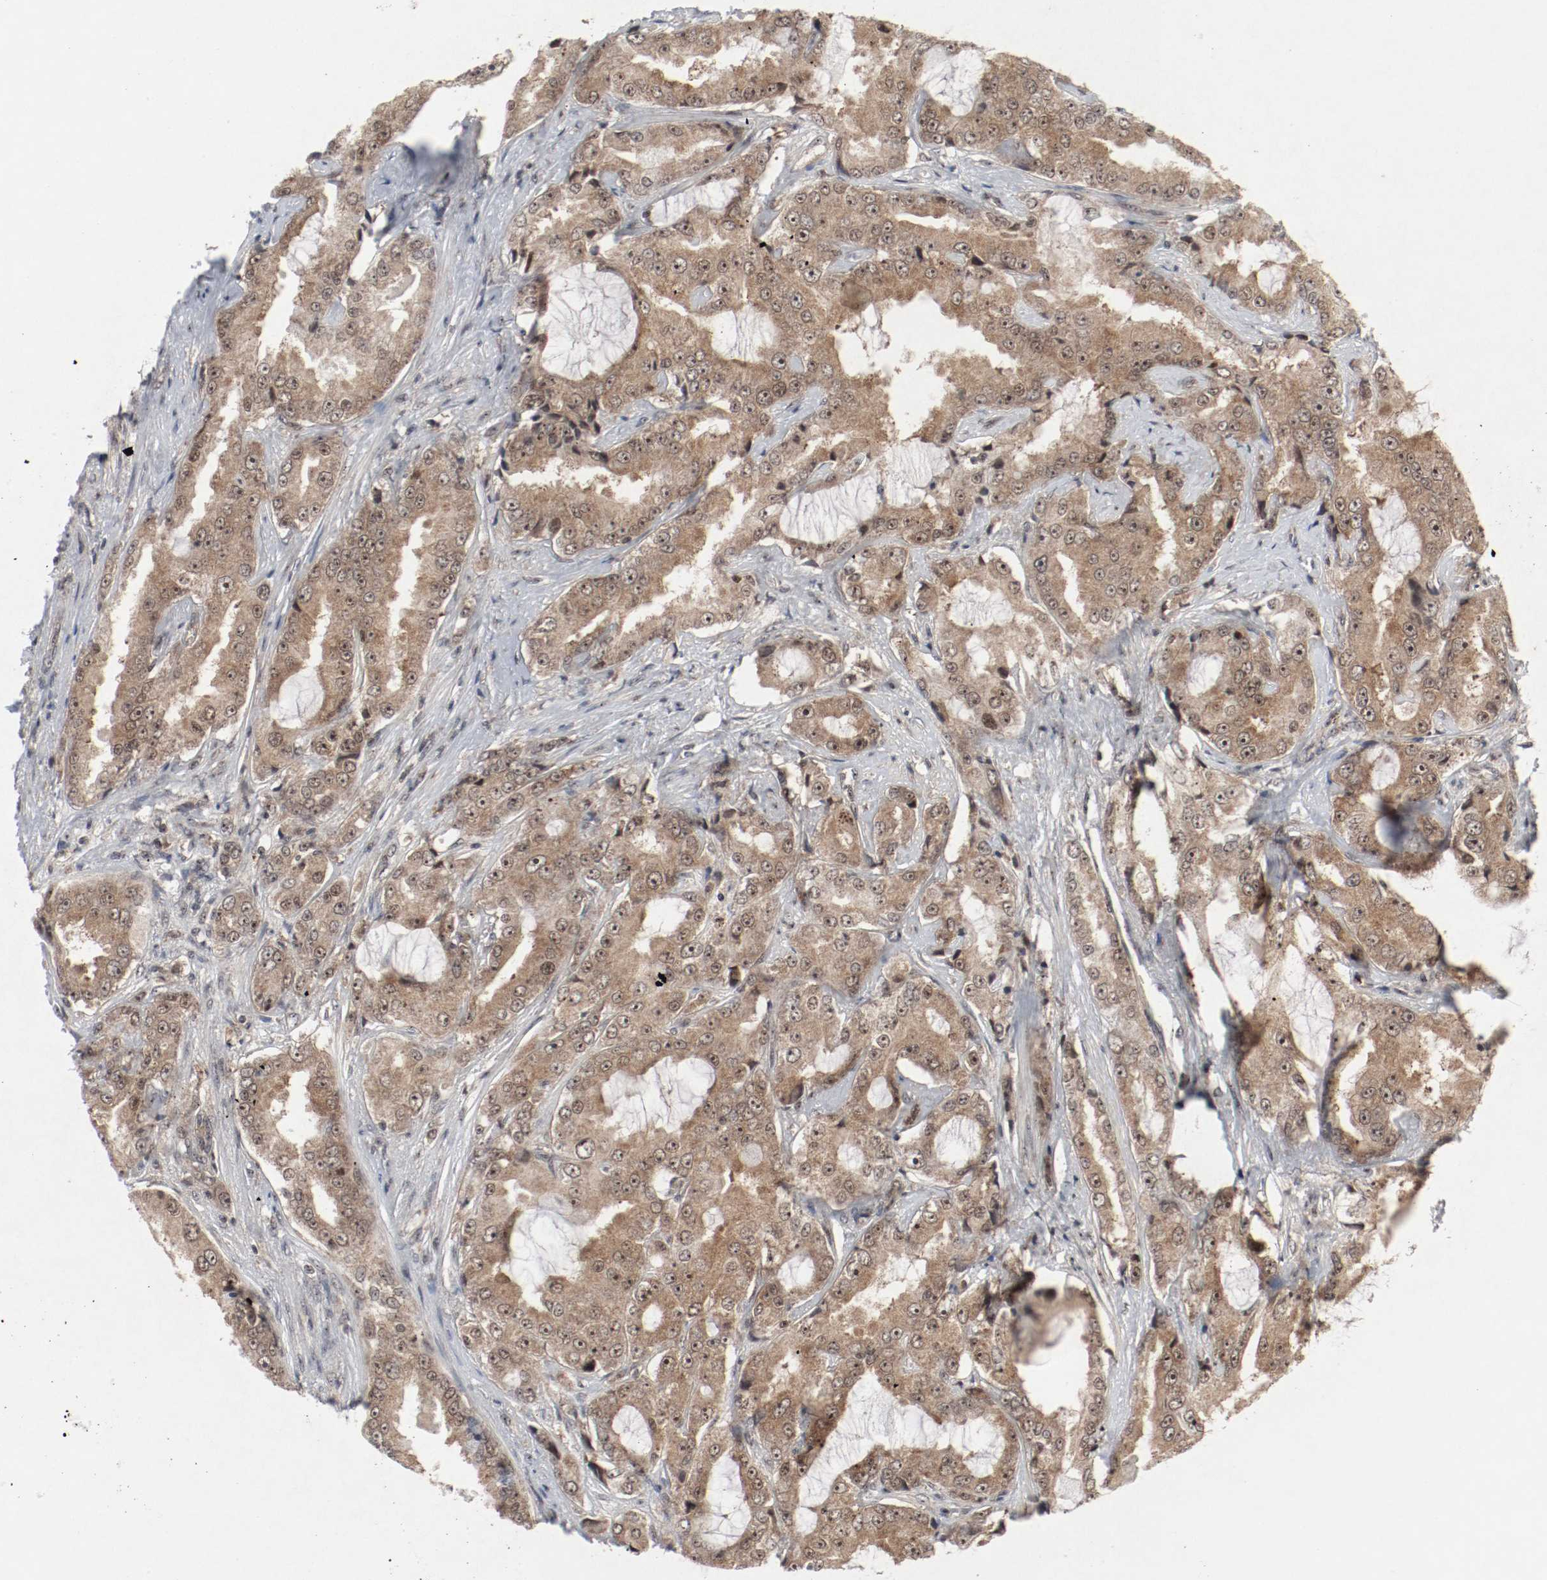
{"staining": {"intensity": "moderate", "quantity": ">75%", "location": "cytoplasmic/membranous,nuclear"}, "tissue": "prostate cancer", "cell_type": "Tumor cells", "image_type": "cancer", "snomed": [{"axis": "morphology", "description": "Adenocarcinoma, High grade"}, {"axis": "topography", "description": "Prostate"}], "caption": "Human high-grade adenocarcinoma (prostate) stained with a brown dye demonstrates moderate cytoplasmic/membranous and nuclear positive expression in approximately >75% of tumor cells.", "gene": "CSNK2B", "patient": {"sex": "male", "age": 73}}